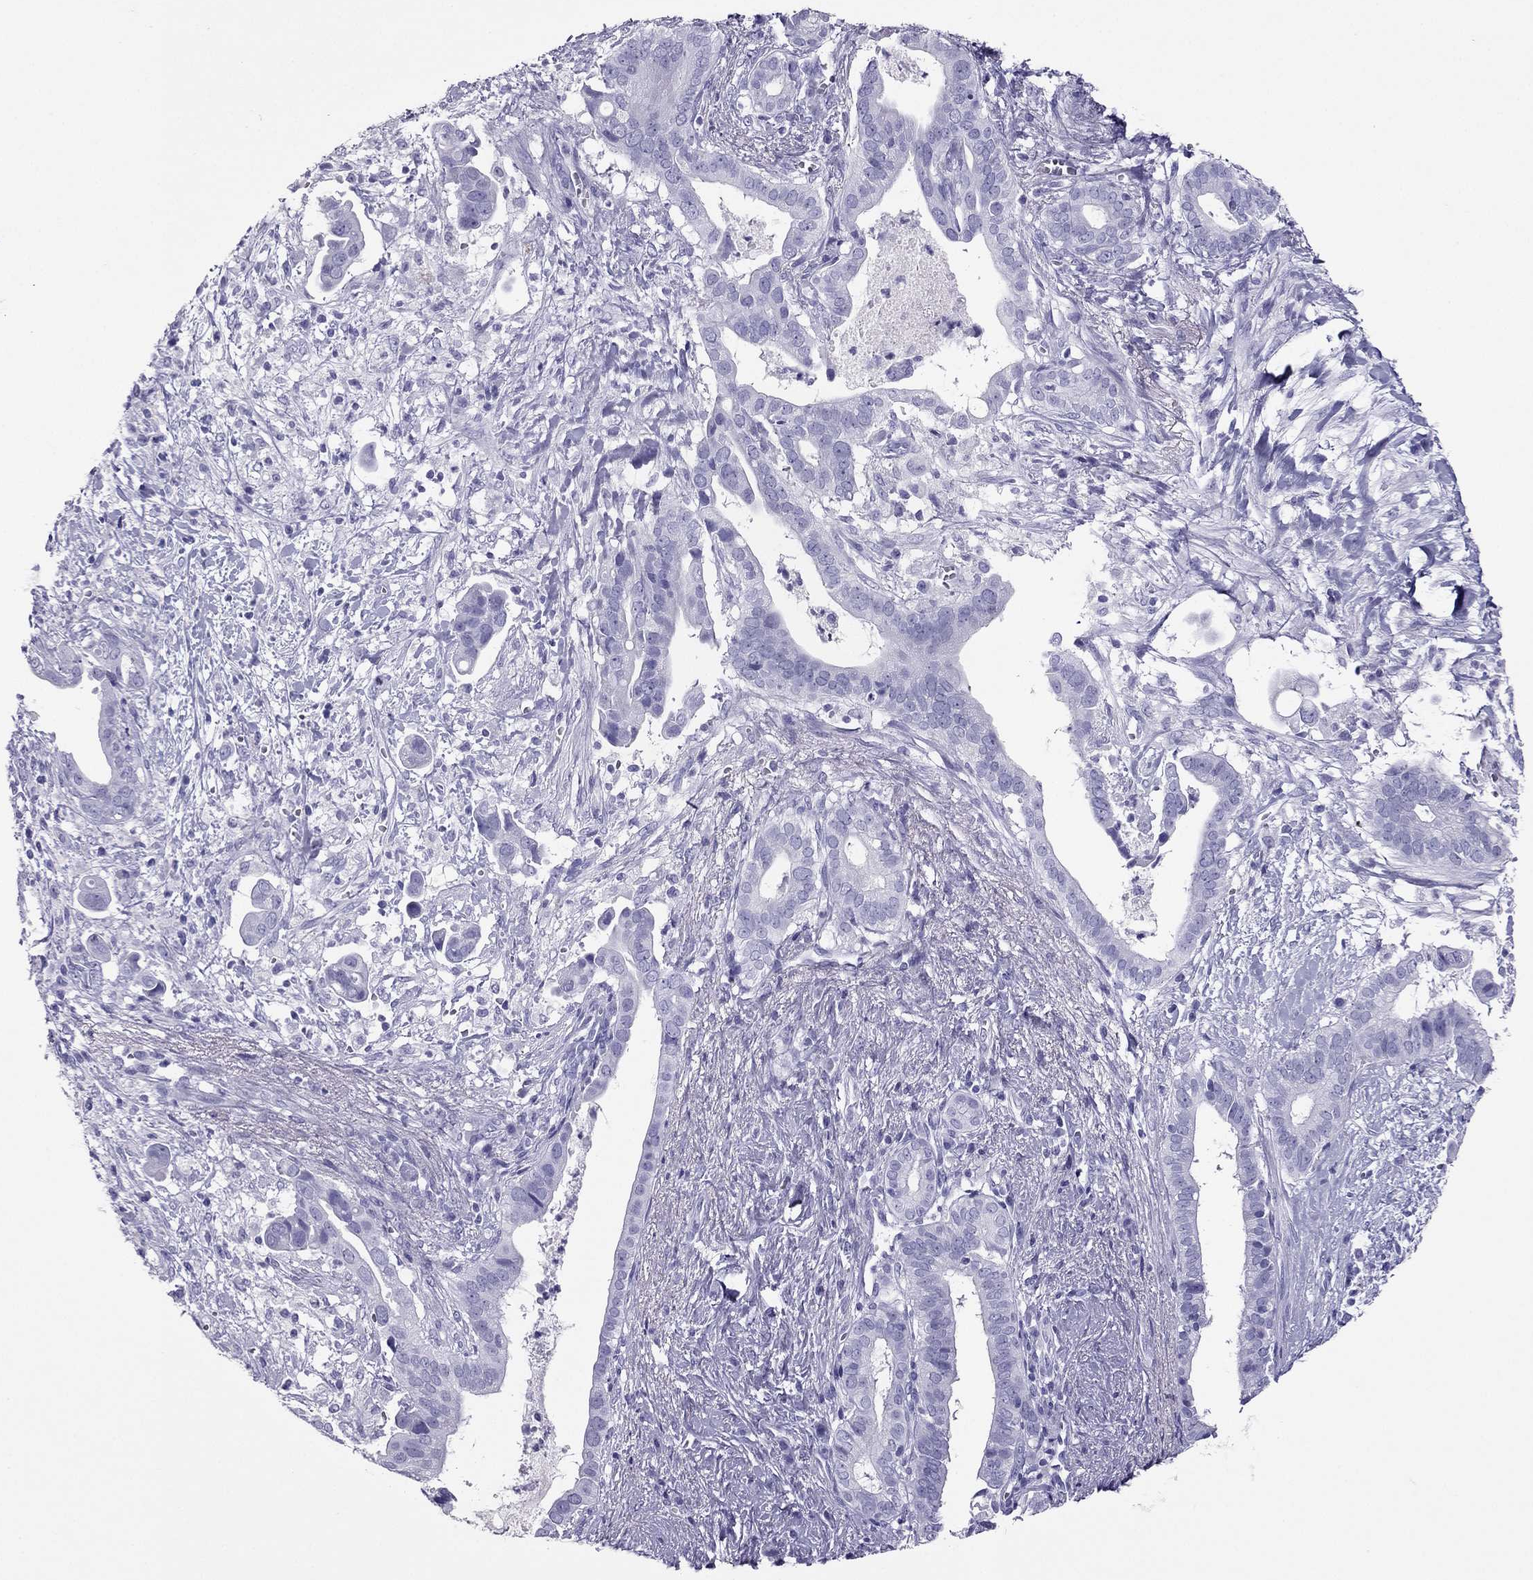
{"staining": {"intensity": "negative", "quantity": "none", "location": "none"}, "tissue": "pancreatic cancer", "cell_type": "Tumor cells", "image_type": "cancer", "snomed": [{"axis": "morphology", "description": "Adenocarcinoma, NOS"}, {"axis": "topography", "description": "Pancreas"}], "caption": "DAB (3,3'-diaminobenzidine) immunohistochemical staining of pancreatic adenocarcinoma shows no significant expression in tumor cells.", "gene": "PDE6A", "patient": {"sex": "male", "age": 61}}